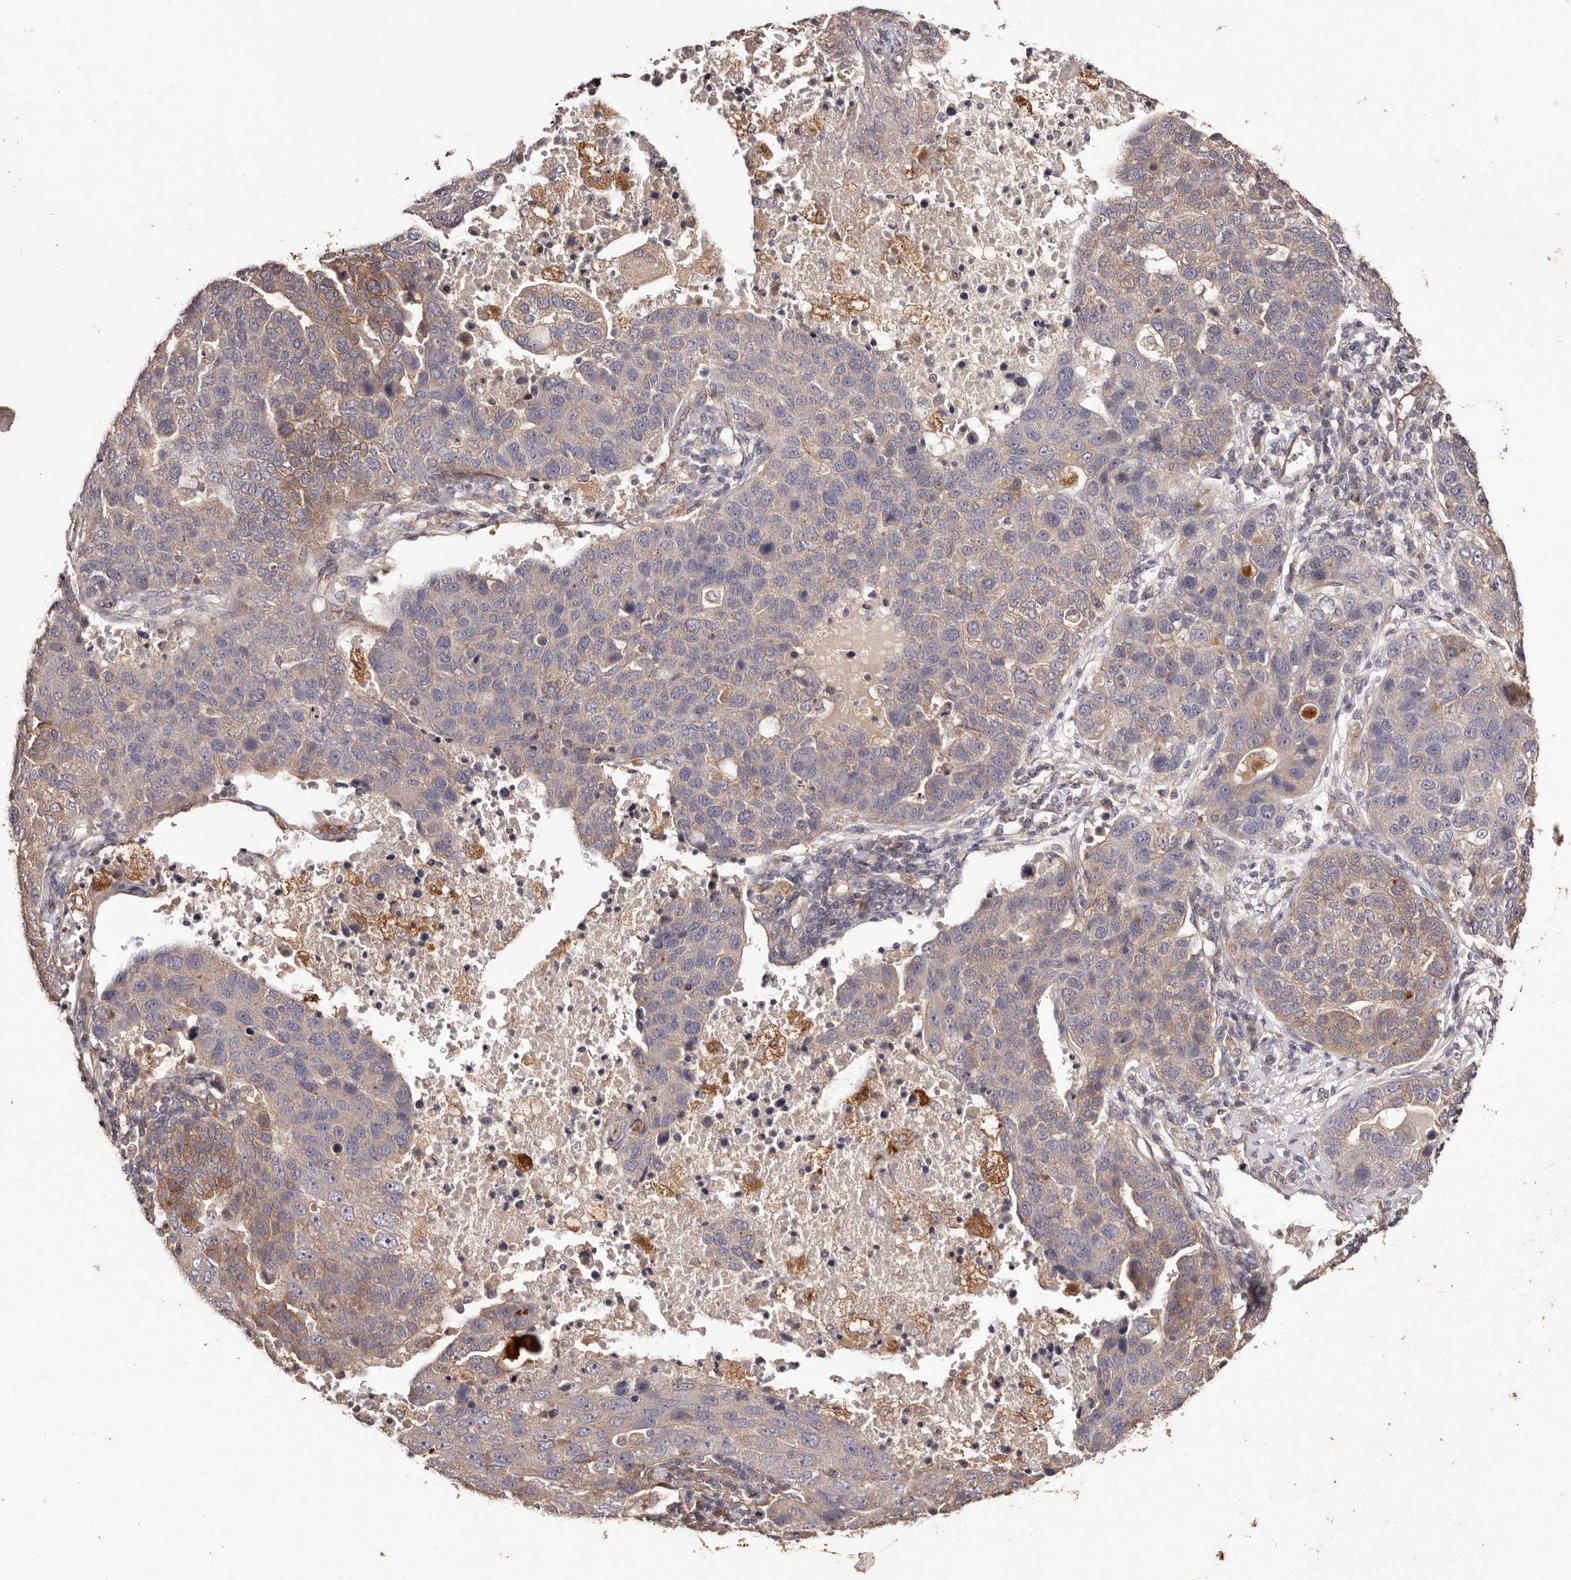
{"staining": {"intensity": "moderate", "quantity": "<25%", "location": "cytoplasmic/membranous"}, "tissue": "pancreatic cancer", "cell_type": "Tumor cells", "image_type": "cancer", "snomed": [{"axis": "morphology", "description": "Adenocarcinoma, NOS"}, {"axis": "topography", "description": "Pancreas"}], "caption": "The micrograph shows staining of adenocarcinoma (pancreatic), revealing moderate cytoplasmic/membranous protein positivity (brown color) within tumor cells.", "gene": "CCL14", "patient": {"sex": "female", "age": 61}}